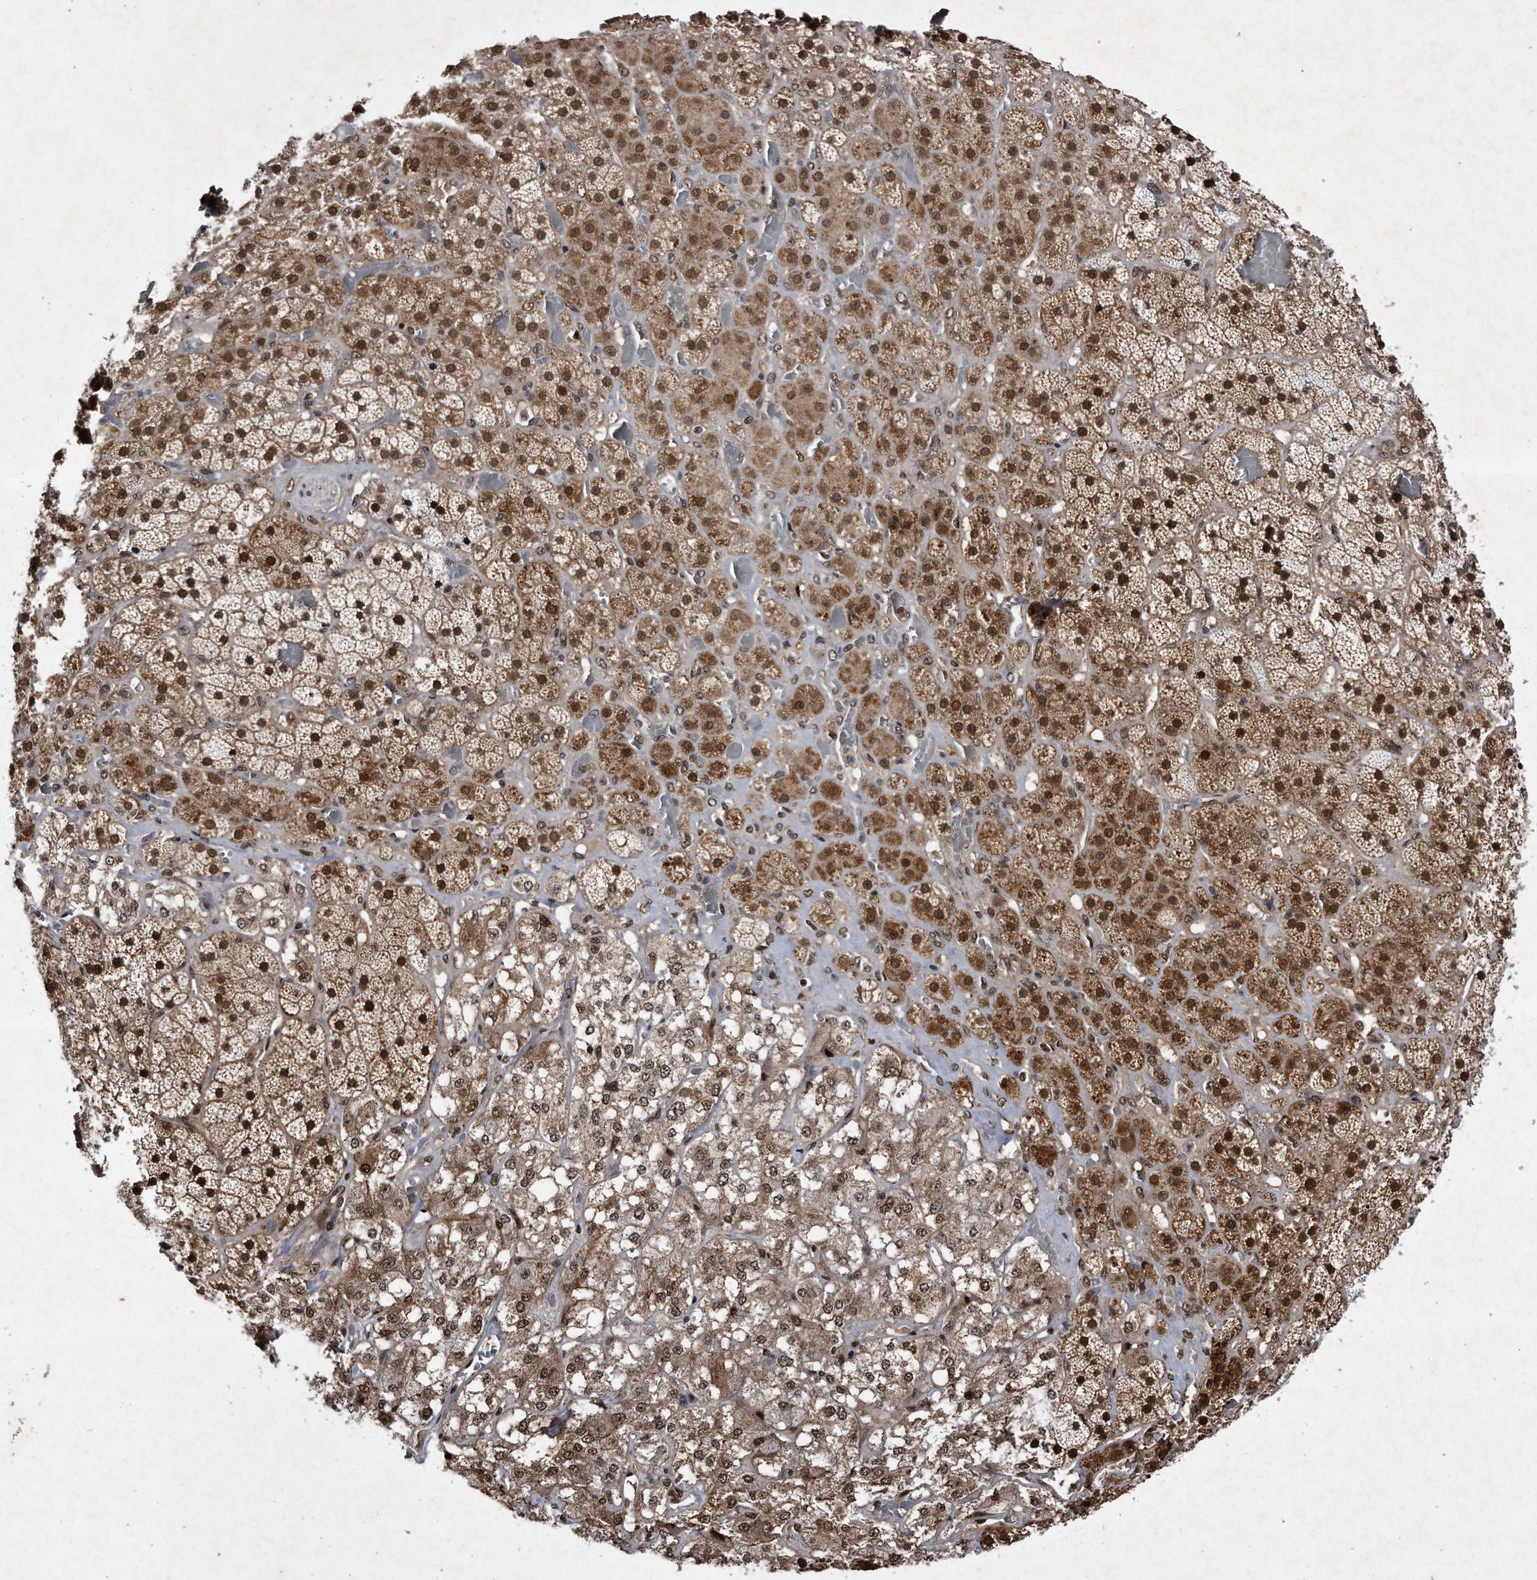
{"staining": {"intensity": "strong", "quantity": ">75%", "location": "cytoplasmic/membranous,nuclear"}, "tissue": "adrenal gland", "cell_type": "Glandular cells", "image_type": "normal", "snomed": [{"axis": "morphology", "description": "Normal tissue, NOS"}, {"axis": "topography", "description": "Adrenal gland"}], "caption": "Protein analysis of unremarkable adrenal gland reveals strong cytoplasmic/membranous,nuclear expression in approximately >75% of glandular cells.", "gene": "RAD23B", "patient": {"sex": "male", "age": 57}}